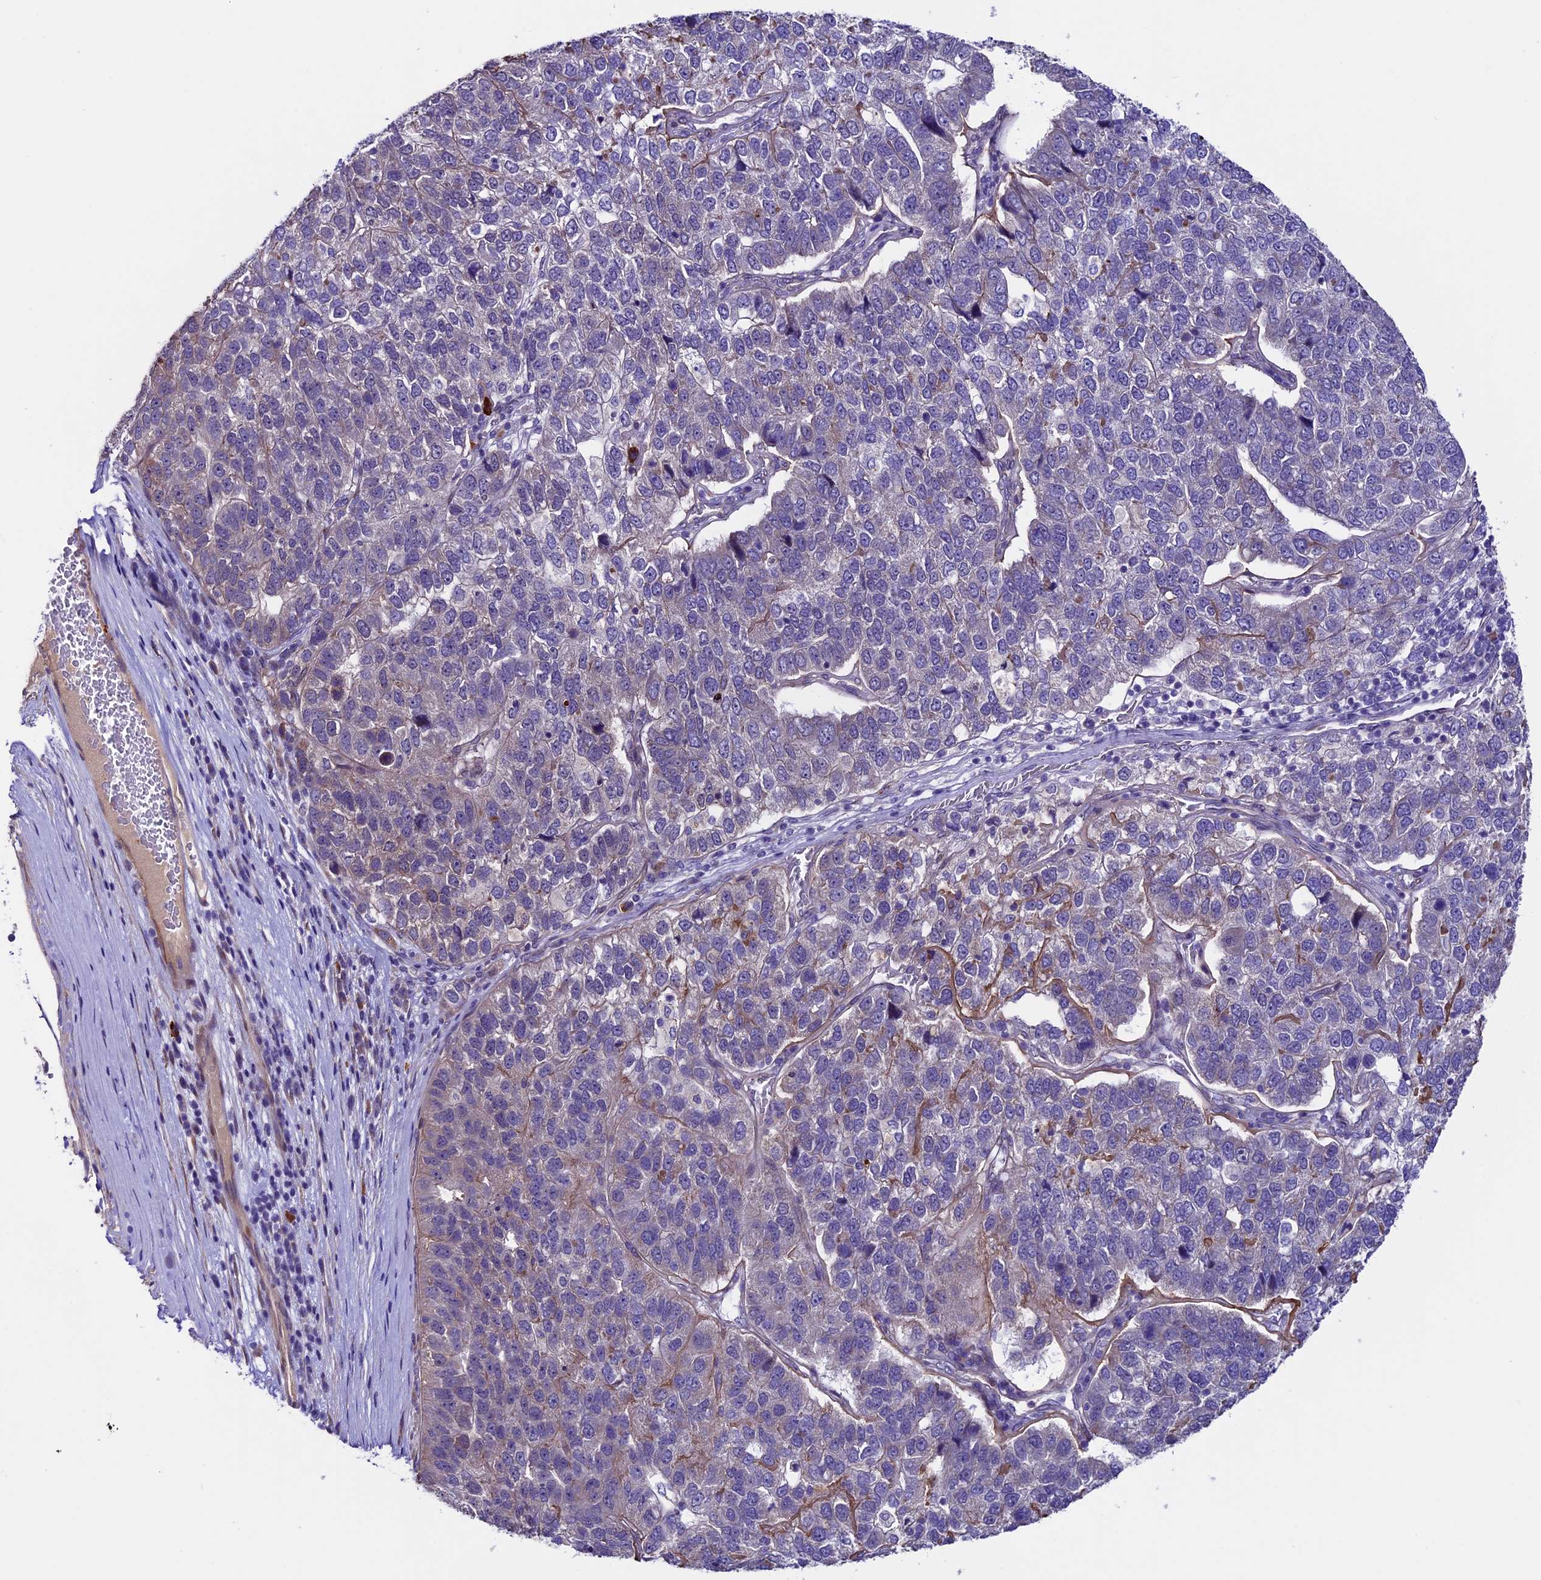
{"staining": {"intensity": "negative", "quantity": "none", "location": "none"}, "tissue": "pancreatic cancer", "cell_type": "Tumor cells", "image_type": "cancer", "snomed": [{"axis": "morphology", "description": "Adenocarcinoma, NOS"}, {"axis": "topography", "description": "Pancreas"}], "caption": "This photomicrograph is of adenocarcinoma (pancreatic) stained with immunohistochemistry to label a protein in brown with the nuclei are counter-stained blue. There is no positivity in tumor cells.", "gene": "TMEM171", "patient": {"sex": "female", "age": 61}}